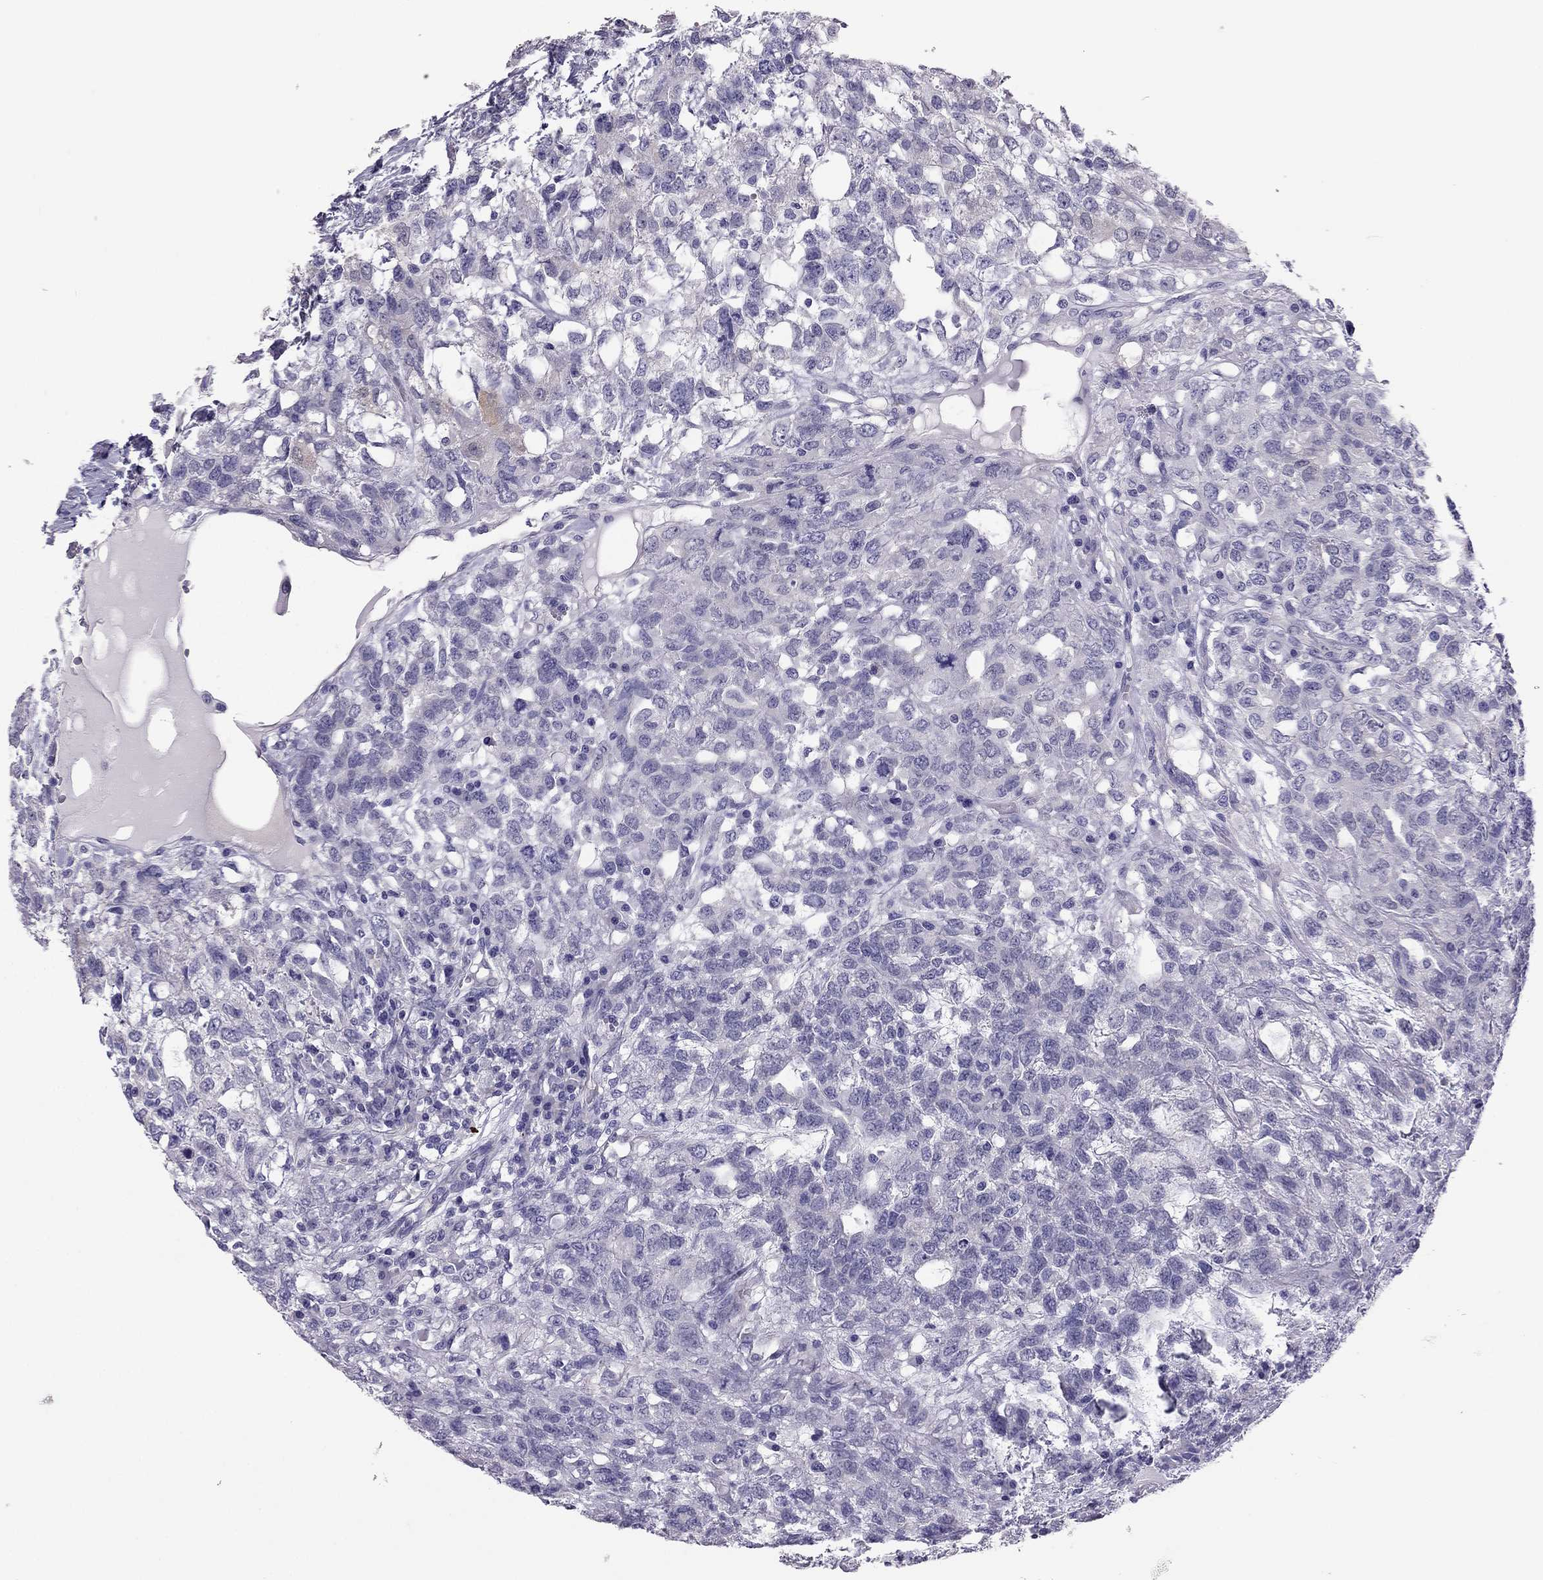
{"staining": {"intensity": "negative", "quantity": "none", "location": "none"}, "tissue": "testis cancer", "cell_type": "Tumor cells", "image_type": "cancer", "snomed": [{"axis": "morphology", "description": "Seminoma, NOS"}, {"axis": "topography", "description": "Testis"}], "caption": "Tumor cells show no significant protein staining in testis cancer.", "gene": "PDE6A", "patient": {"sex": "male", "age": 52}}